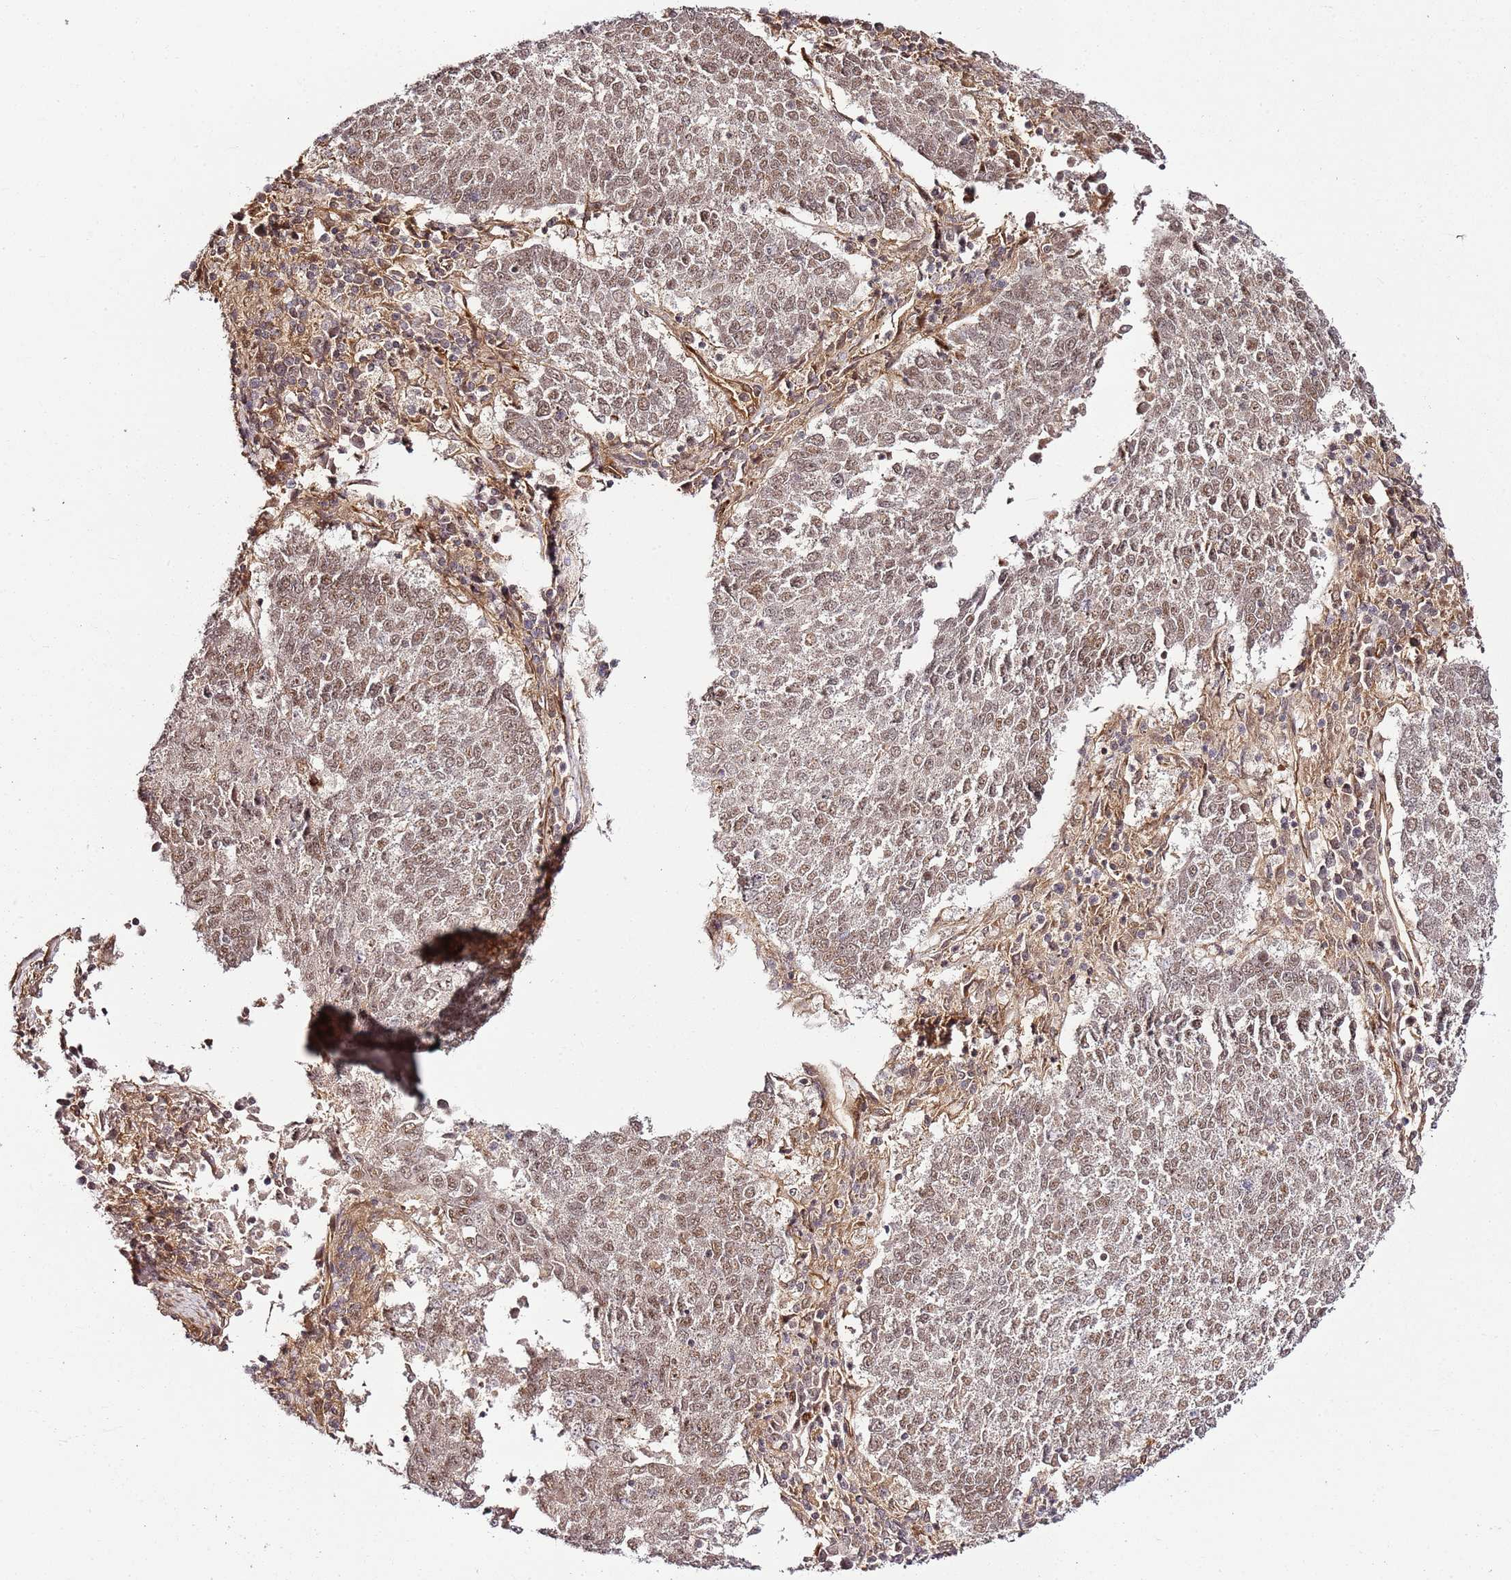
{"staining": {"intensity": "weak", "quantity": ">75%", "location": "nuclear"}, "tissue": "lung cancer", "cell_type": "Tumor cells", "image_type": "cancer", "snomed": [{"axis": "morphology", "description": "Squamous cell carcinoma, NOS"}, {"axis": "topography", "description": "Lung"}], "caption": "DAB immunohistochemical staining of lung squamous cell carcinoma reveals weak nuclear protein expression in about >75% of tumor cells.", "gene": "CCNYL1", "patient": {"sex": "male", "age": 73}}